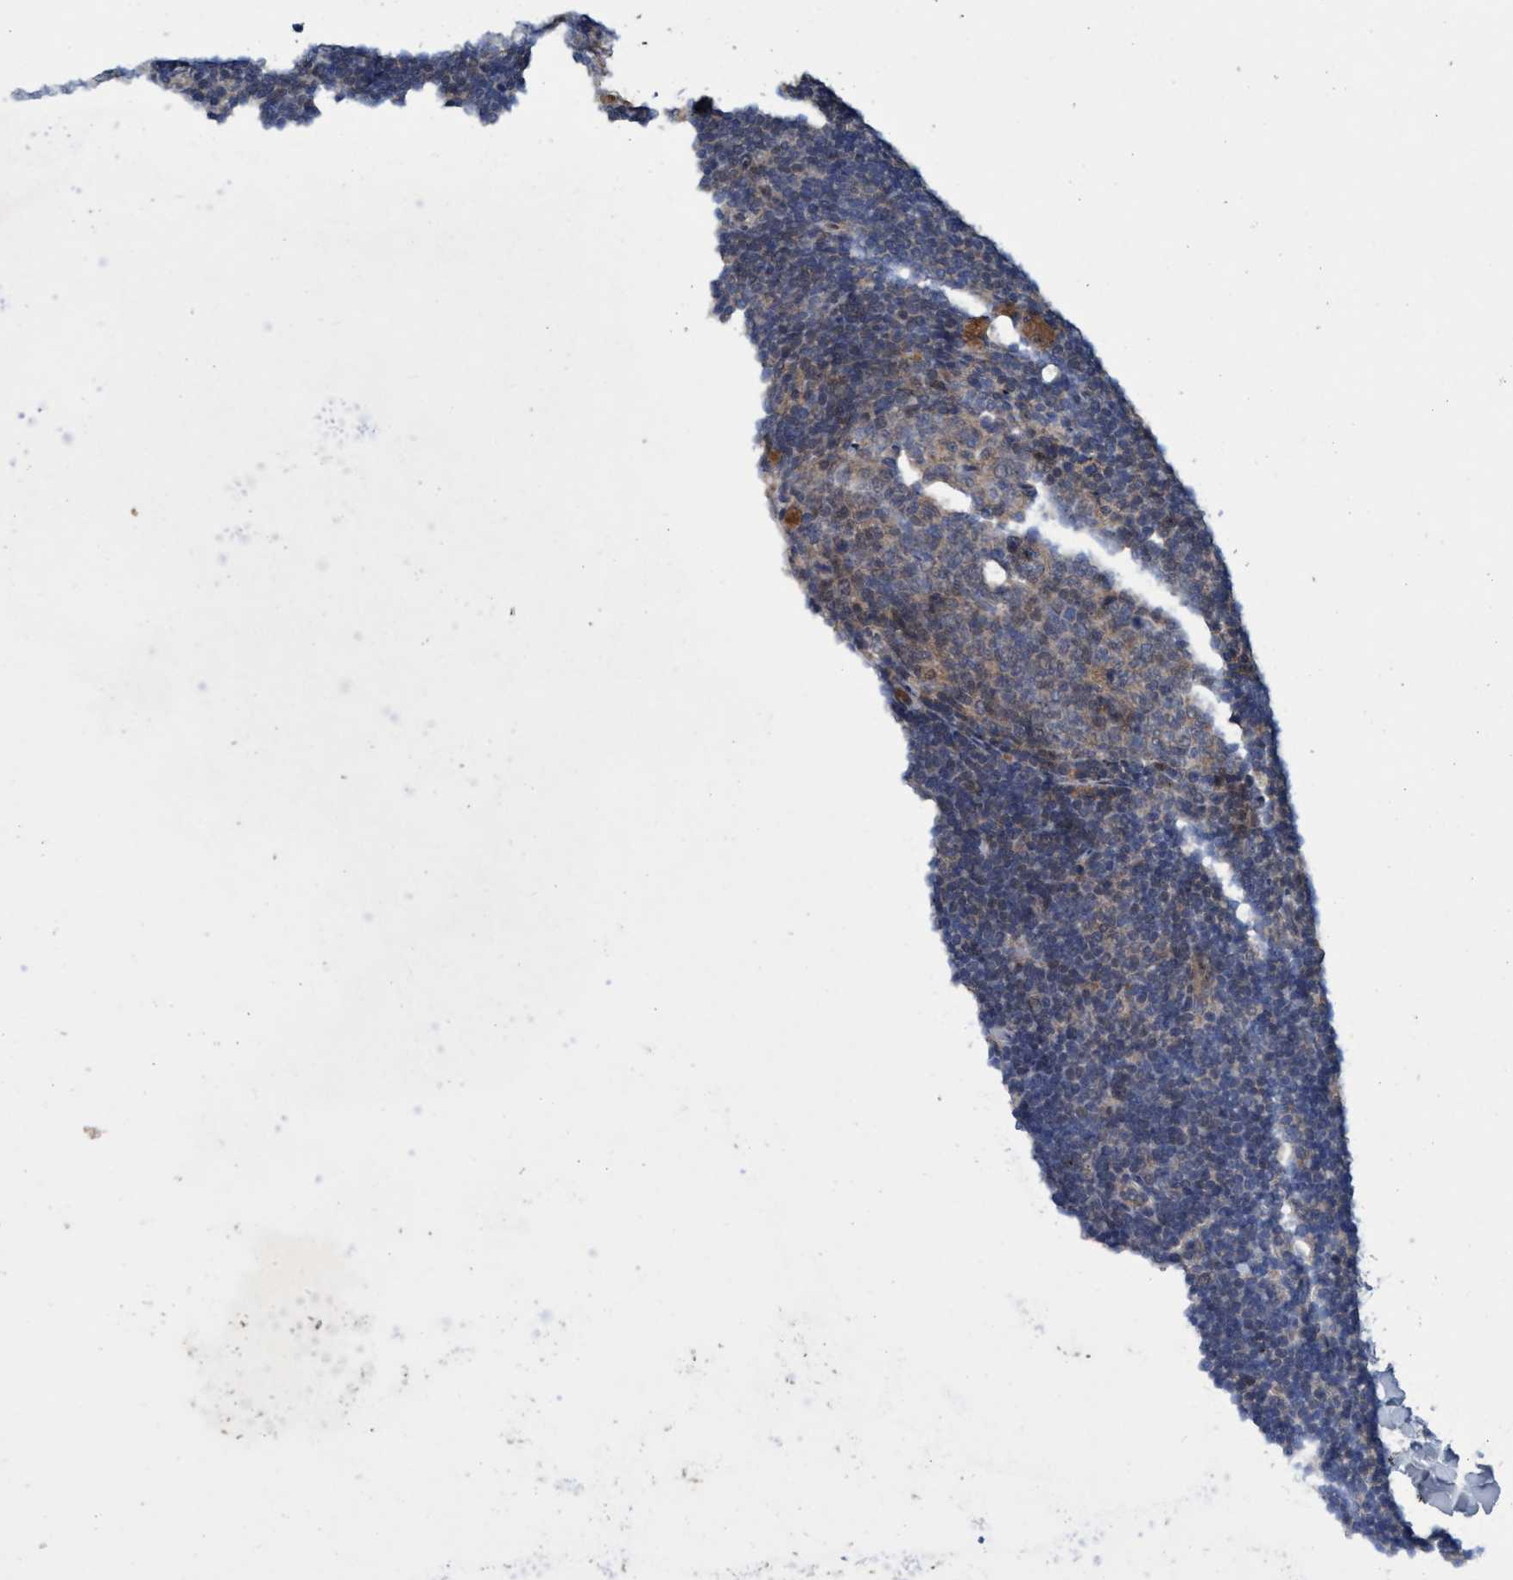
{"staining": {"intensity": "weak", "quantity": "<25%", "location": "cytoplasmic/membranous"}, "tissue": "lymph node", "cell_type": "Germinal center cells", "image_type": "normal", "snomed": [{"axis": "morphology", "description": "Normal tissue, NOS"}, {"axis": "topography", "description": "Lymph node"}], "caption": "Germinal center cells show no significant expression in unremarkable lymph node.", "gene": "ZNF677", "patient": {"sex": "female", "age": 14}}